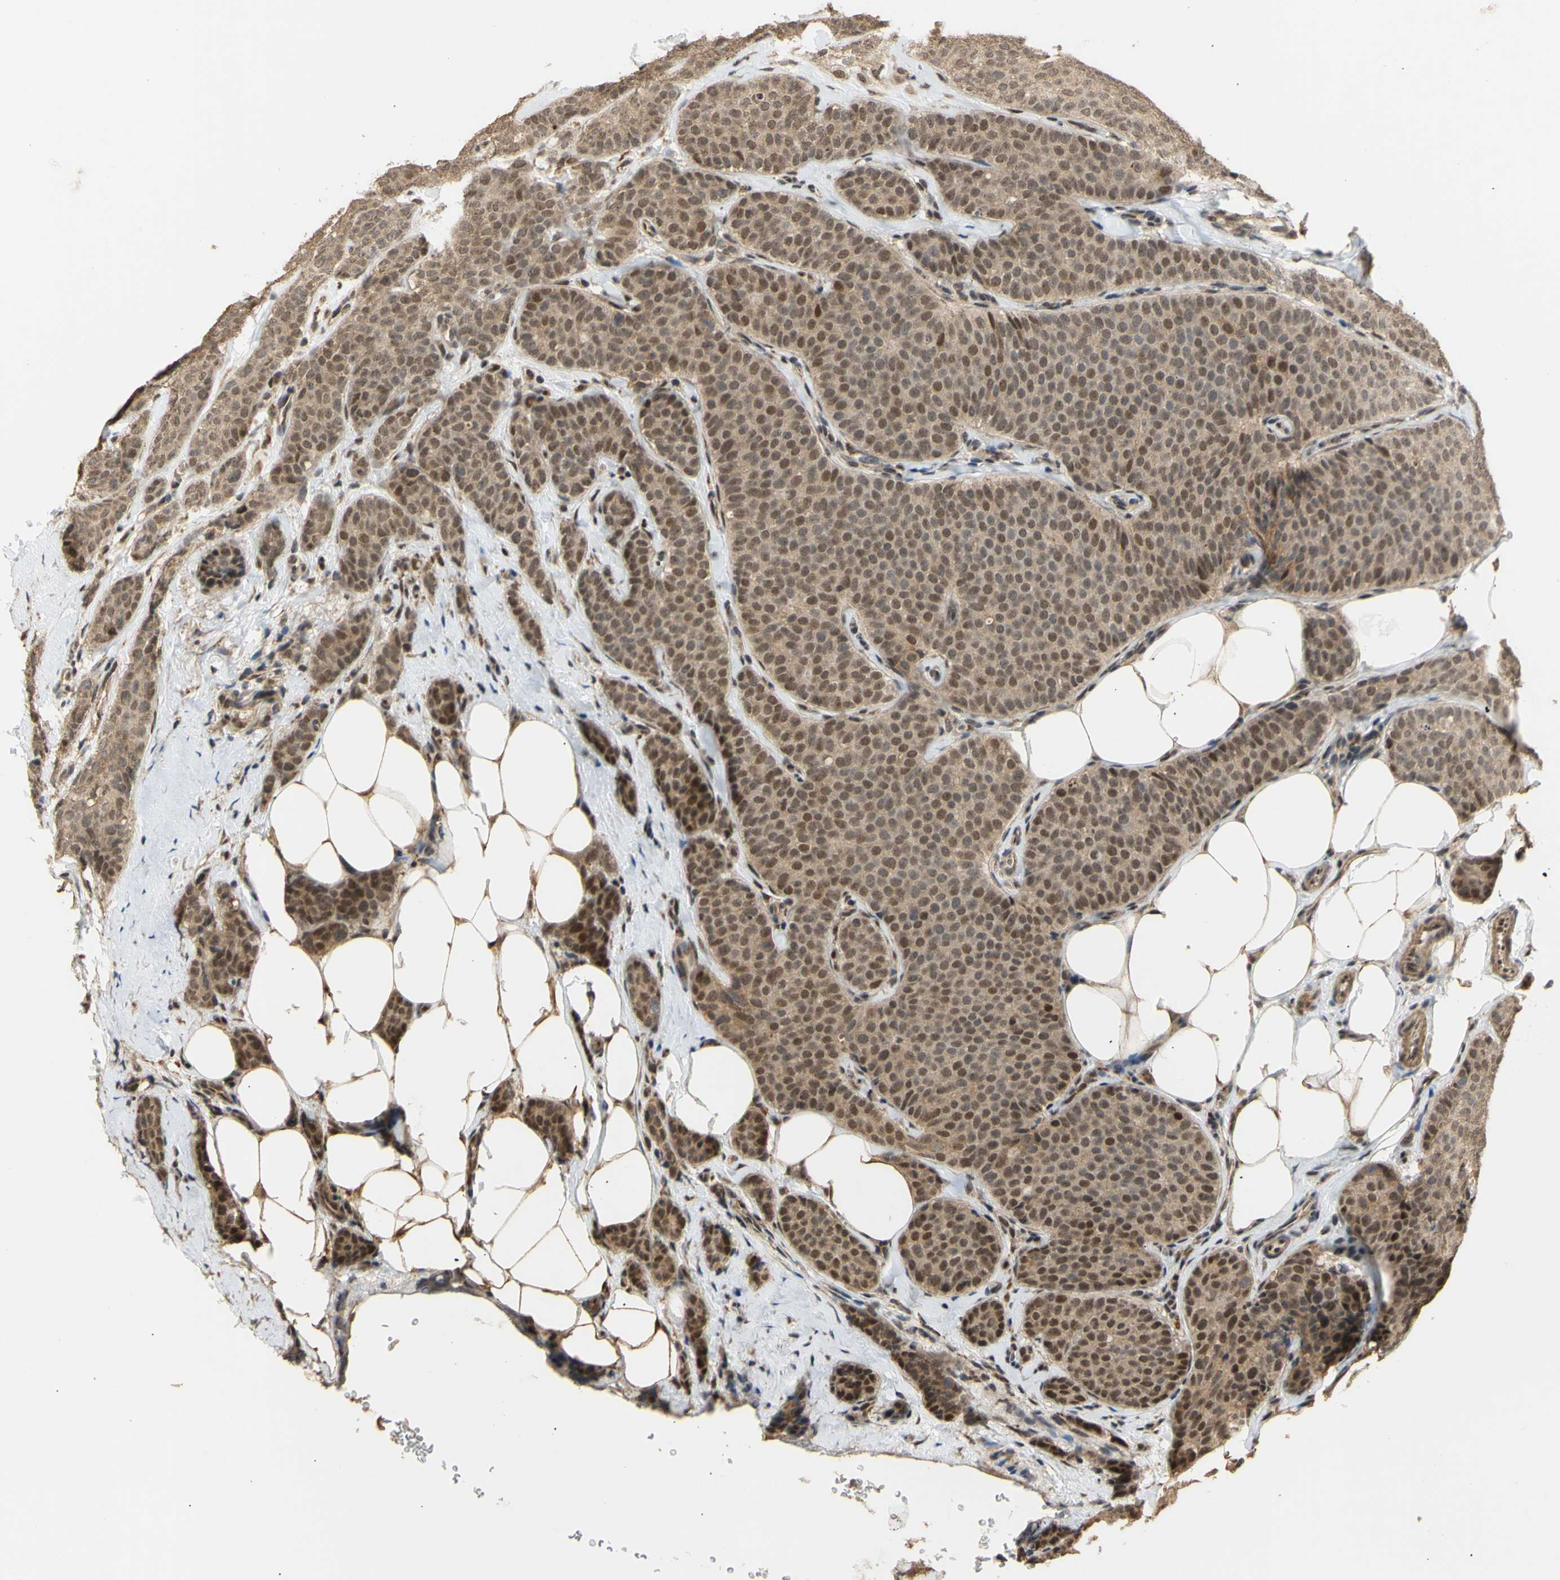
{"staining": {"intensity": "moderate", "quantity": ">75%", "location": "cytoplasmic/membranous,nuclear"}, "tissue": "breast cancer", "cell_type": "Tumor cells", "image_type": "cancer", "snomed": [{"axis": "morphology", "description": "Lobular carcinoma"}, {"axis": "topography", "description": "Skin"}, {"axis": "topography", "description": "Breast"}], "caption": "Moderate cytoplasmic/membranous and nuclear protein staining is seen in approximately >75% of tumor cells in breast cancer (lobular carcinoma). The staining was performed using DAB (3,3'-diaminobenzidine), with brown indicating positive protein expression. Nuclei are stained blue with hematoxylin.", "gene": "GTF2E2", "patient": {"sex": "female", "age": 46}}